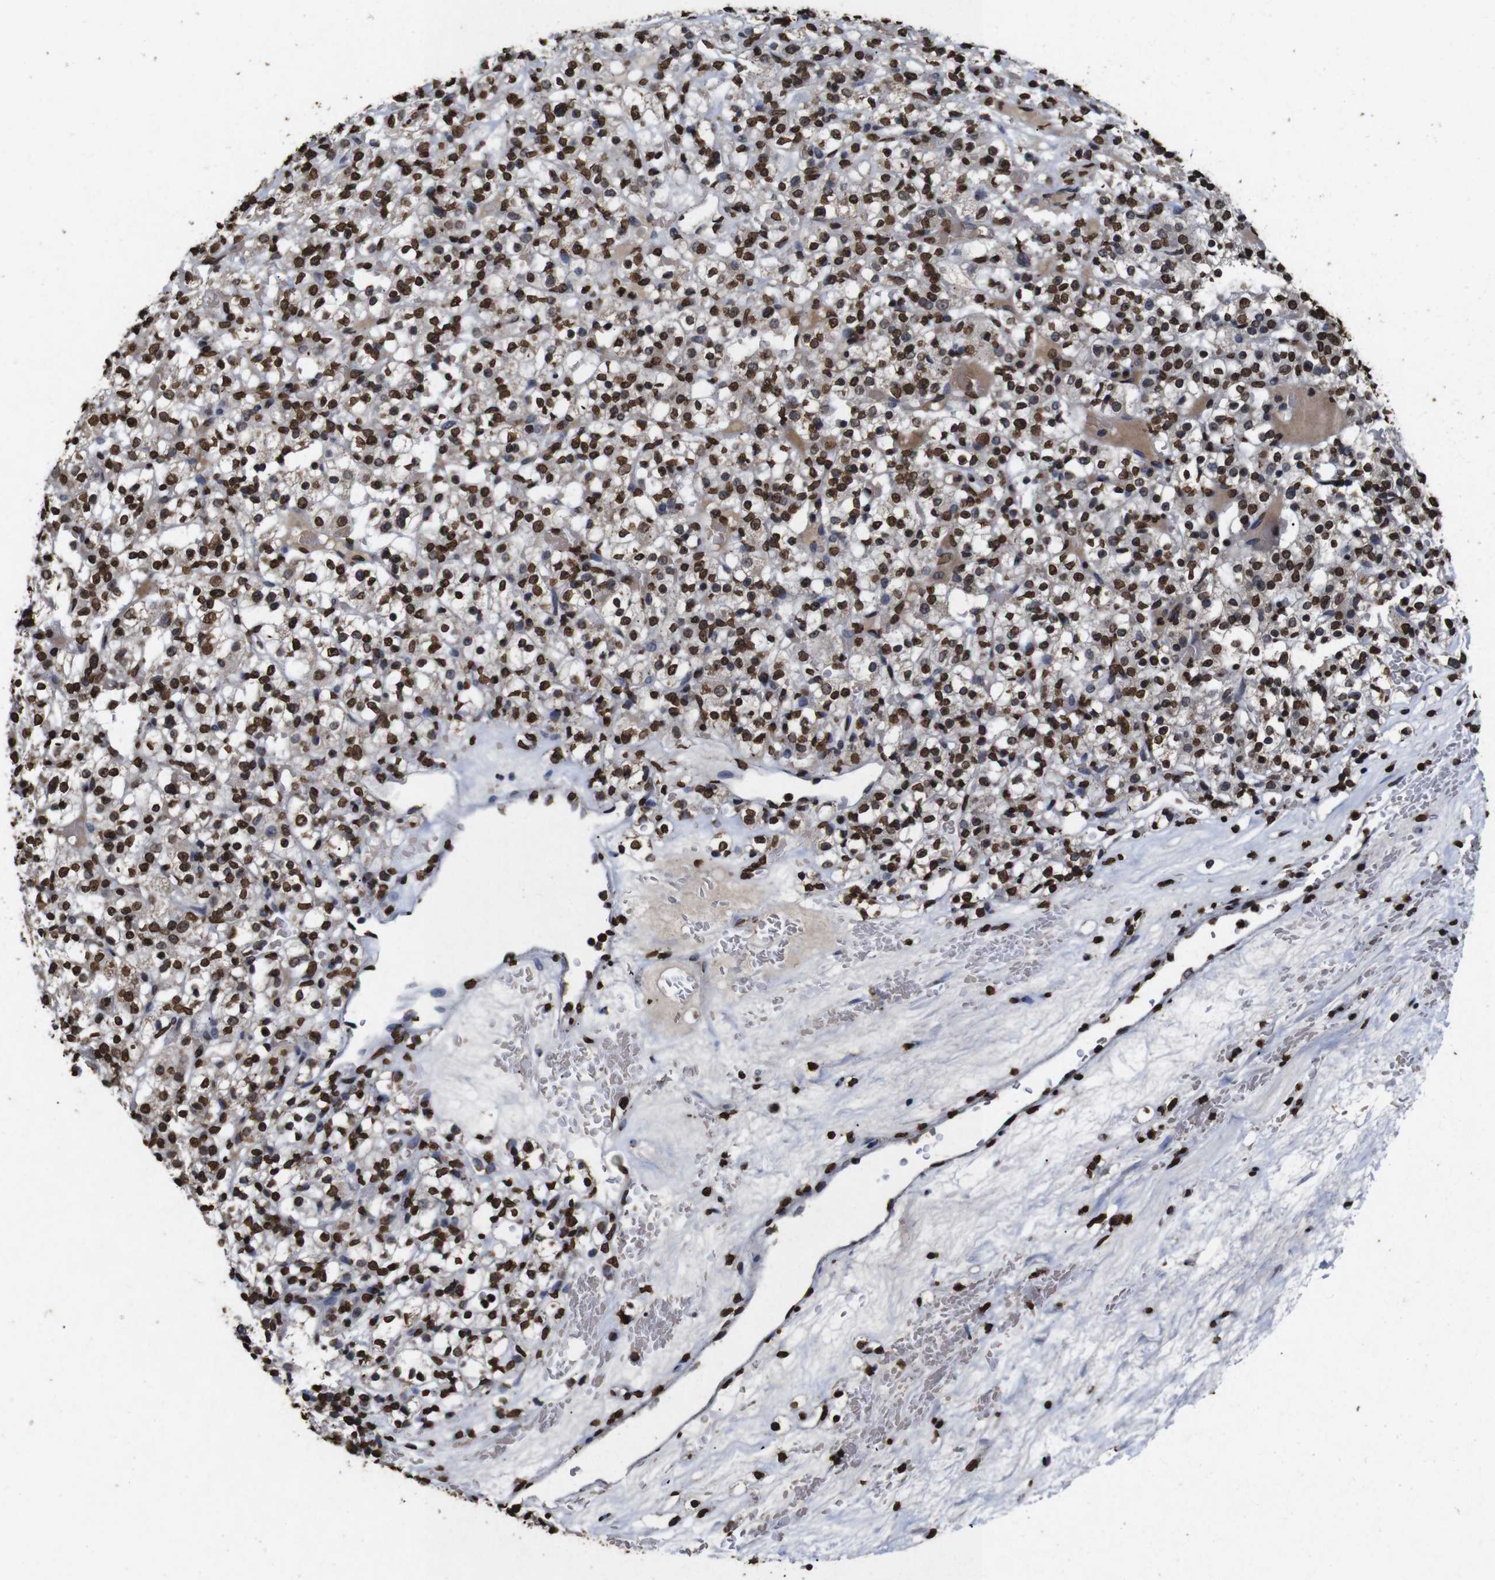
{"staining": {"intensity": "strong", "quantity": ">75%", "location": "nuclear"}, "tissue": "renal cancer", "cell_type": "Tumor cells", "image_type": "cancer", "snomed": [{"axis": "morphology", "description": "Normal tissue, NOS"}, {"axis": "morphology", "description": "Adenocarcinoma, NOS"}, {"axis": "topography", "description": "Kidney"}], "caption": "Immunohistochemical staining of renal adenocarcinoma exhibits strong nuclear protein staining in approximately >75% of tumor cells. The staining was performed using DAB (3,3'-diaminobenzidine), with brown indicating positive protein expression. Nuclei are stained blue with hematoxylin.", "gene": "MDM2", "patient": {"sex": "female", "age": 72}}